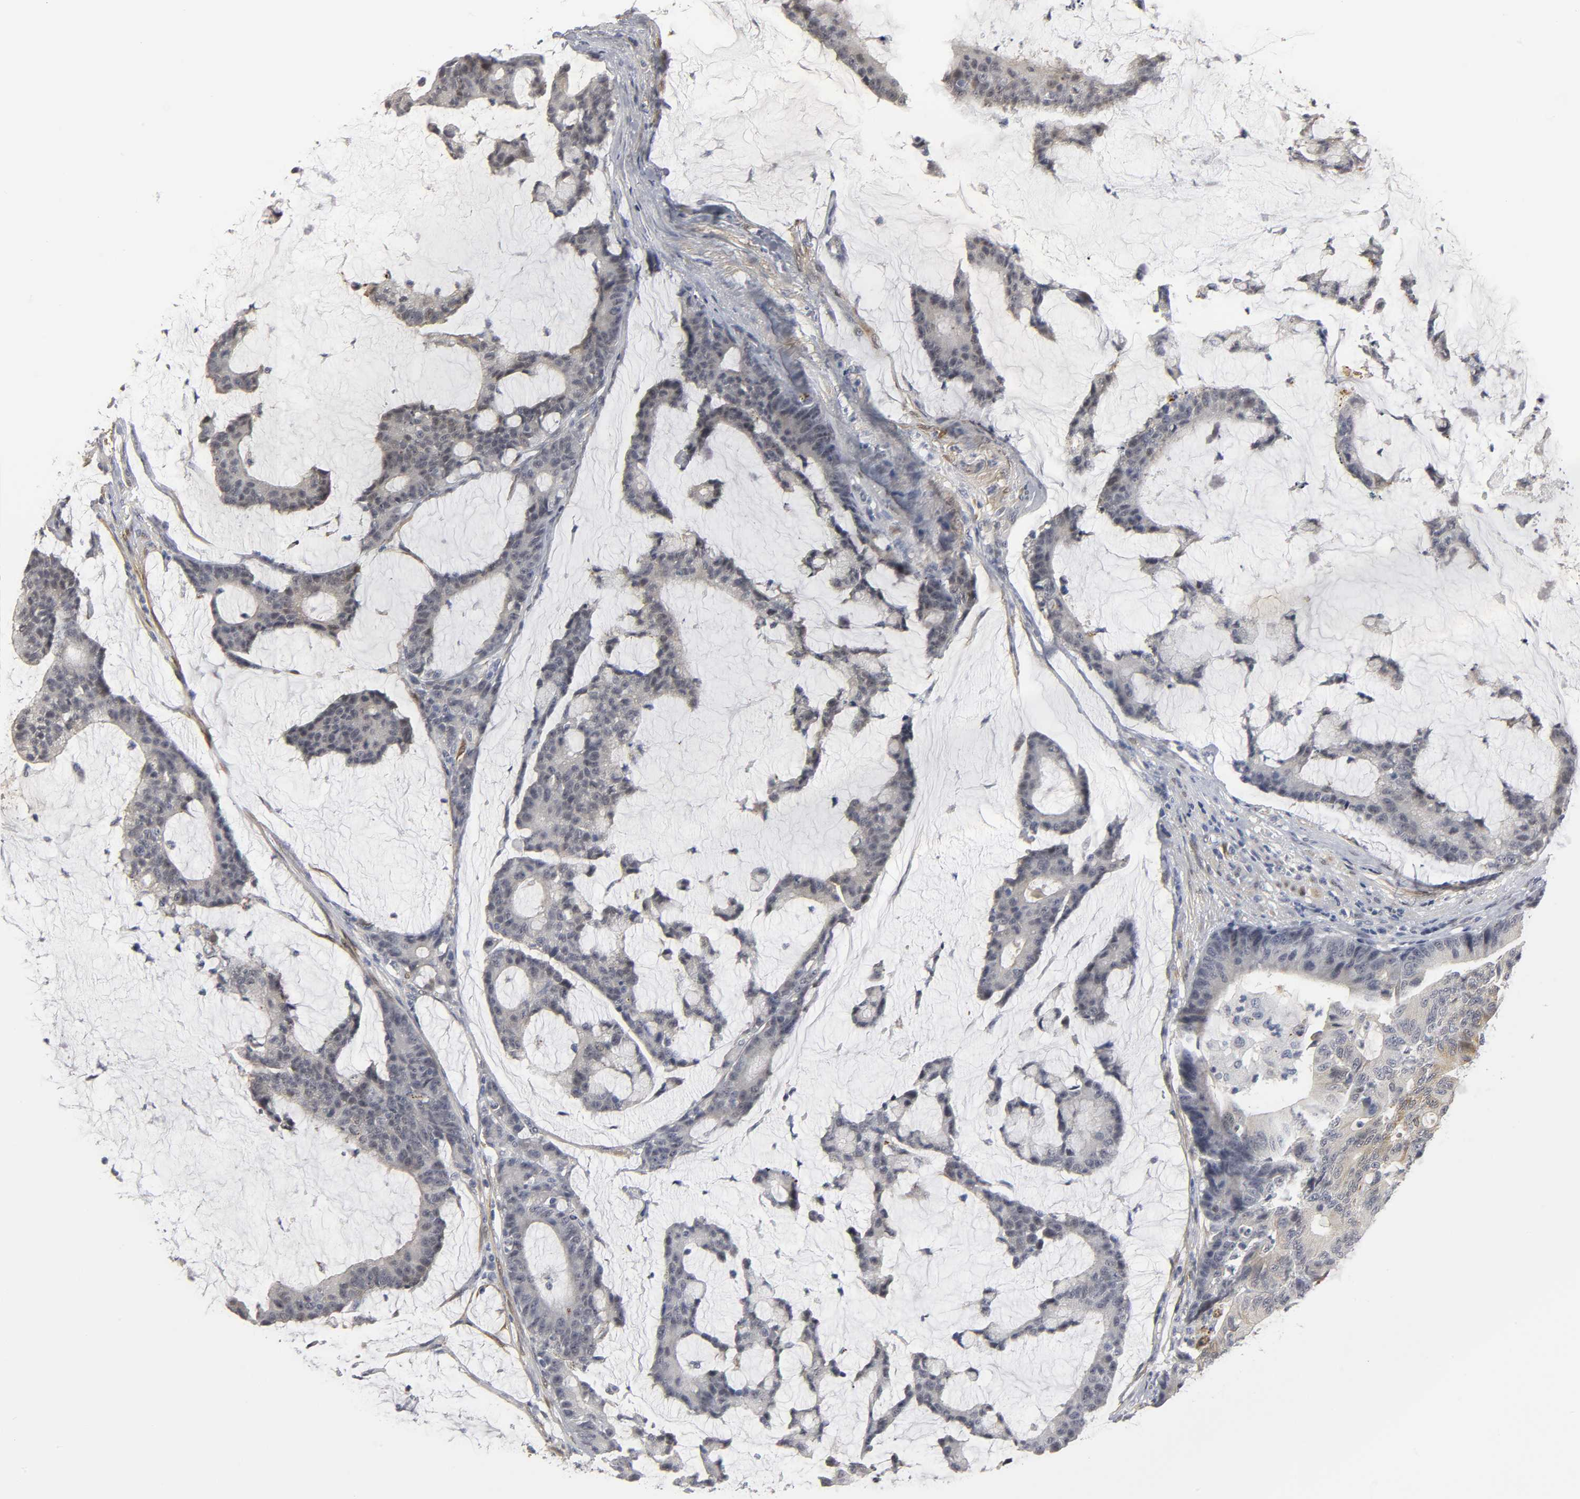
{"staining": {"intensity": "negative", "quantity": "none", "location": "none"}, "tissue": "colorectal cancer", "cell_type": "Tumor cells", "image_type": "cancer", "snomed": [{"axis": "morphology", "description": "Adenocarcinoma, NOS"}, {"axis": "topography", "description": "Colon"}], "caption": "The immunohistochemistry histopathology image has no significant positivity in tumor cells of colorectal cancer tissue.", "gene": "PDLIM3", "patient": {"sex": "female", "age": 84}}